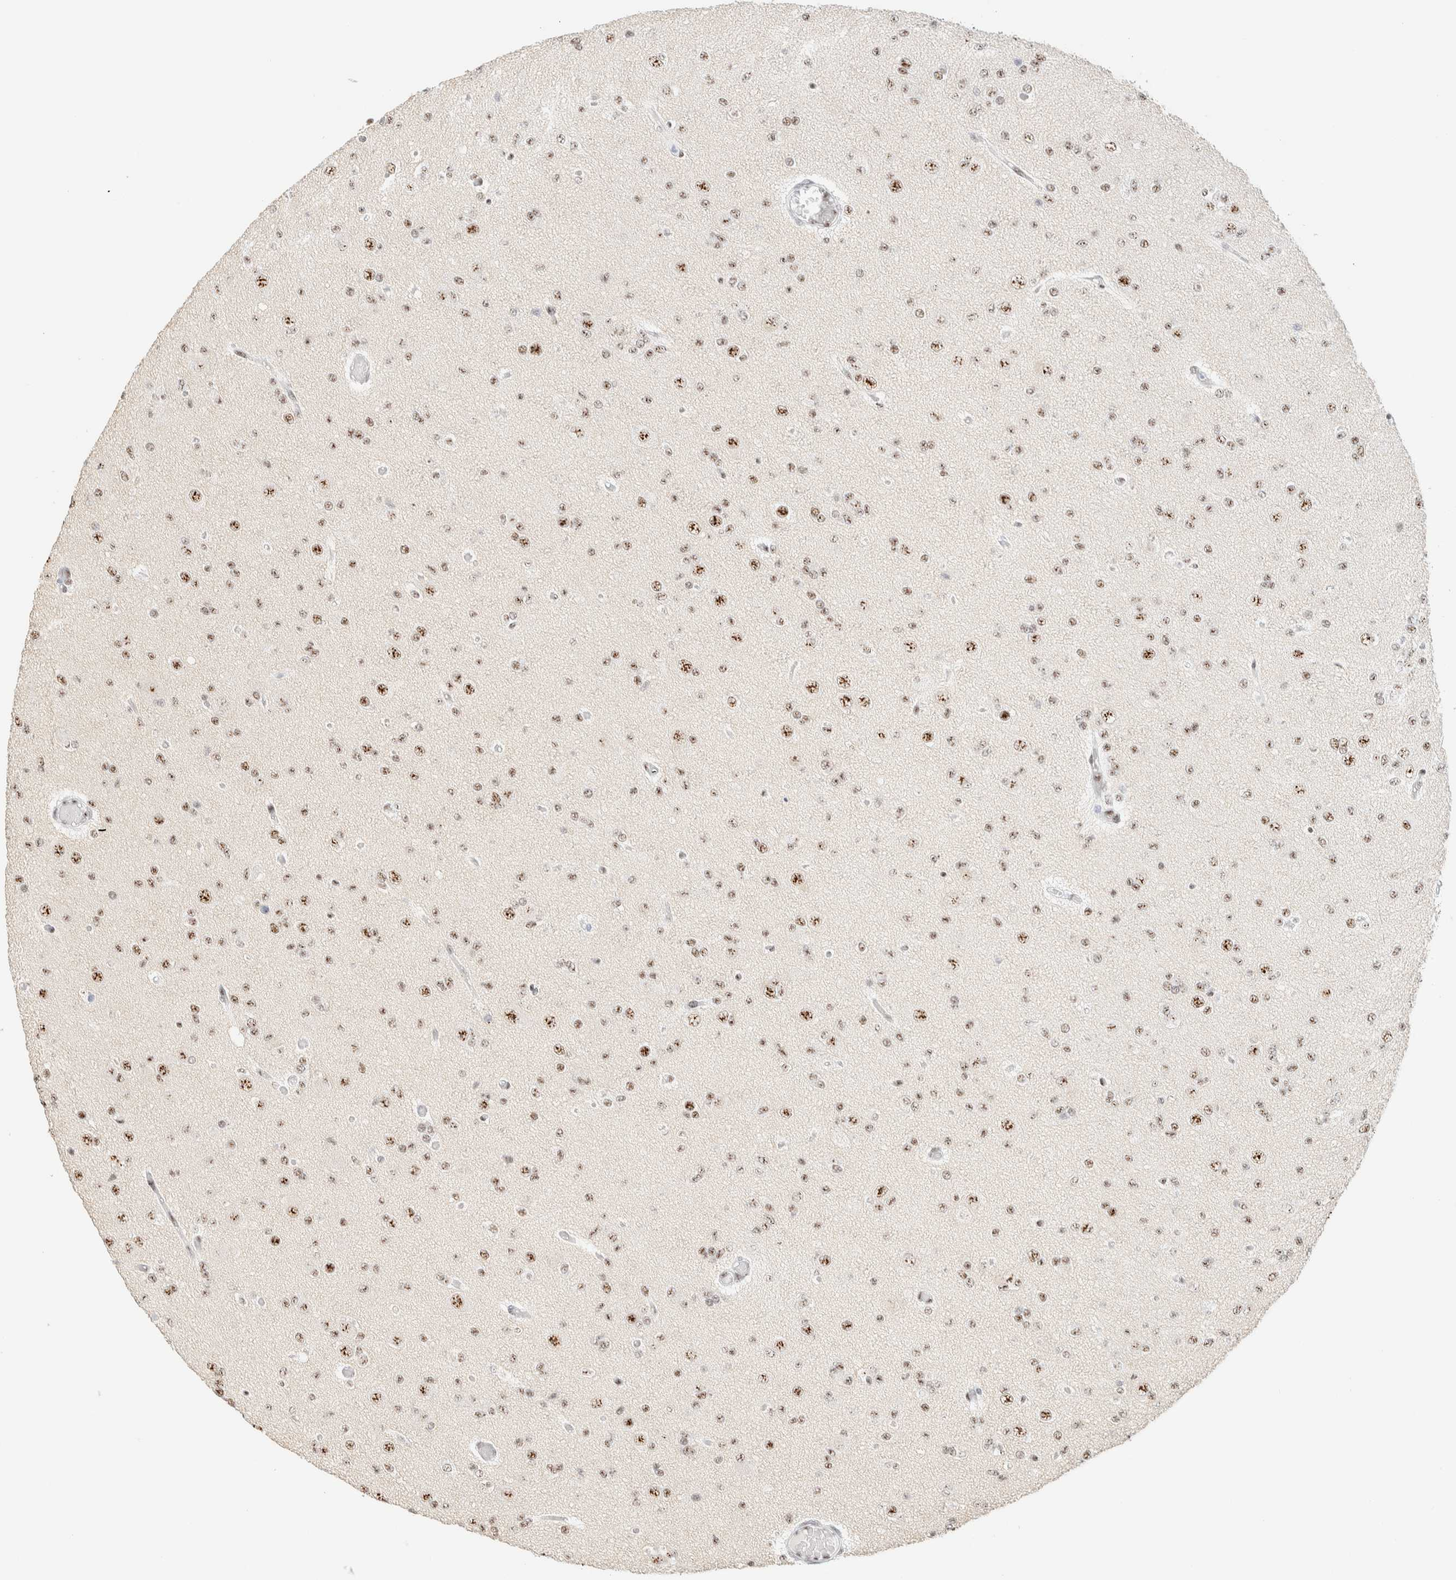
{"staining": {"intensity": "moderate", "quantity": ">75%", "location": "nuclear"}, "tissue": "glioma", "cell_type": "Tumor cells", "image_type": "cancer", "snomed": [{"axis": "morphology", "description": "Glioma, malignant, Low grade"}, {"axis": "topography", "description": "Brain"}], "caption": "Immunohistochemistry (IHC) (DAB (3,3'-diaminobenzidine)) staining of human glioma demonstrates moderate nuclear protein positivity in approximately >75% of tumor cells. (Stains: DAB in brown, nuclei in blue, Microscopy: brightfield microscopy at high magnification).", "gene": "SON", "patient": {"sex": "female", "age": 22}}